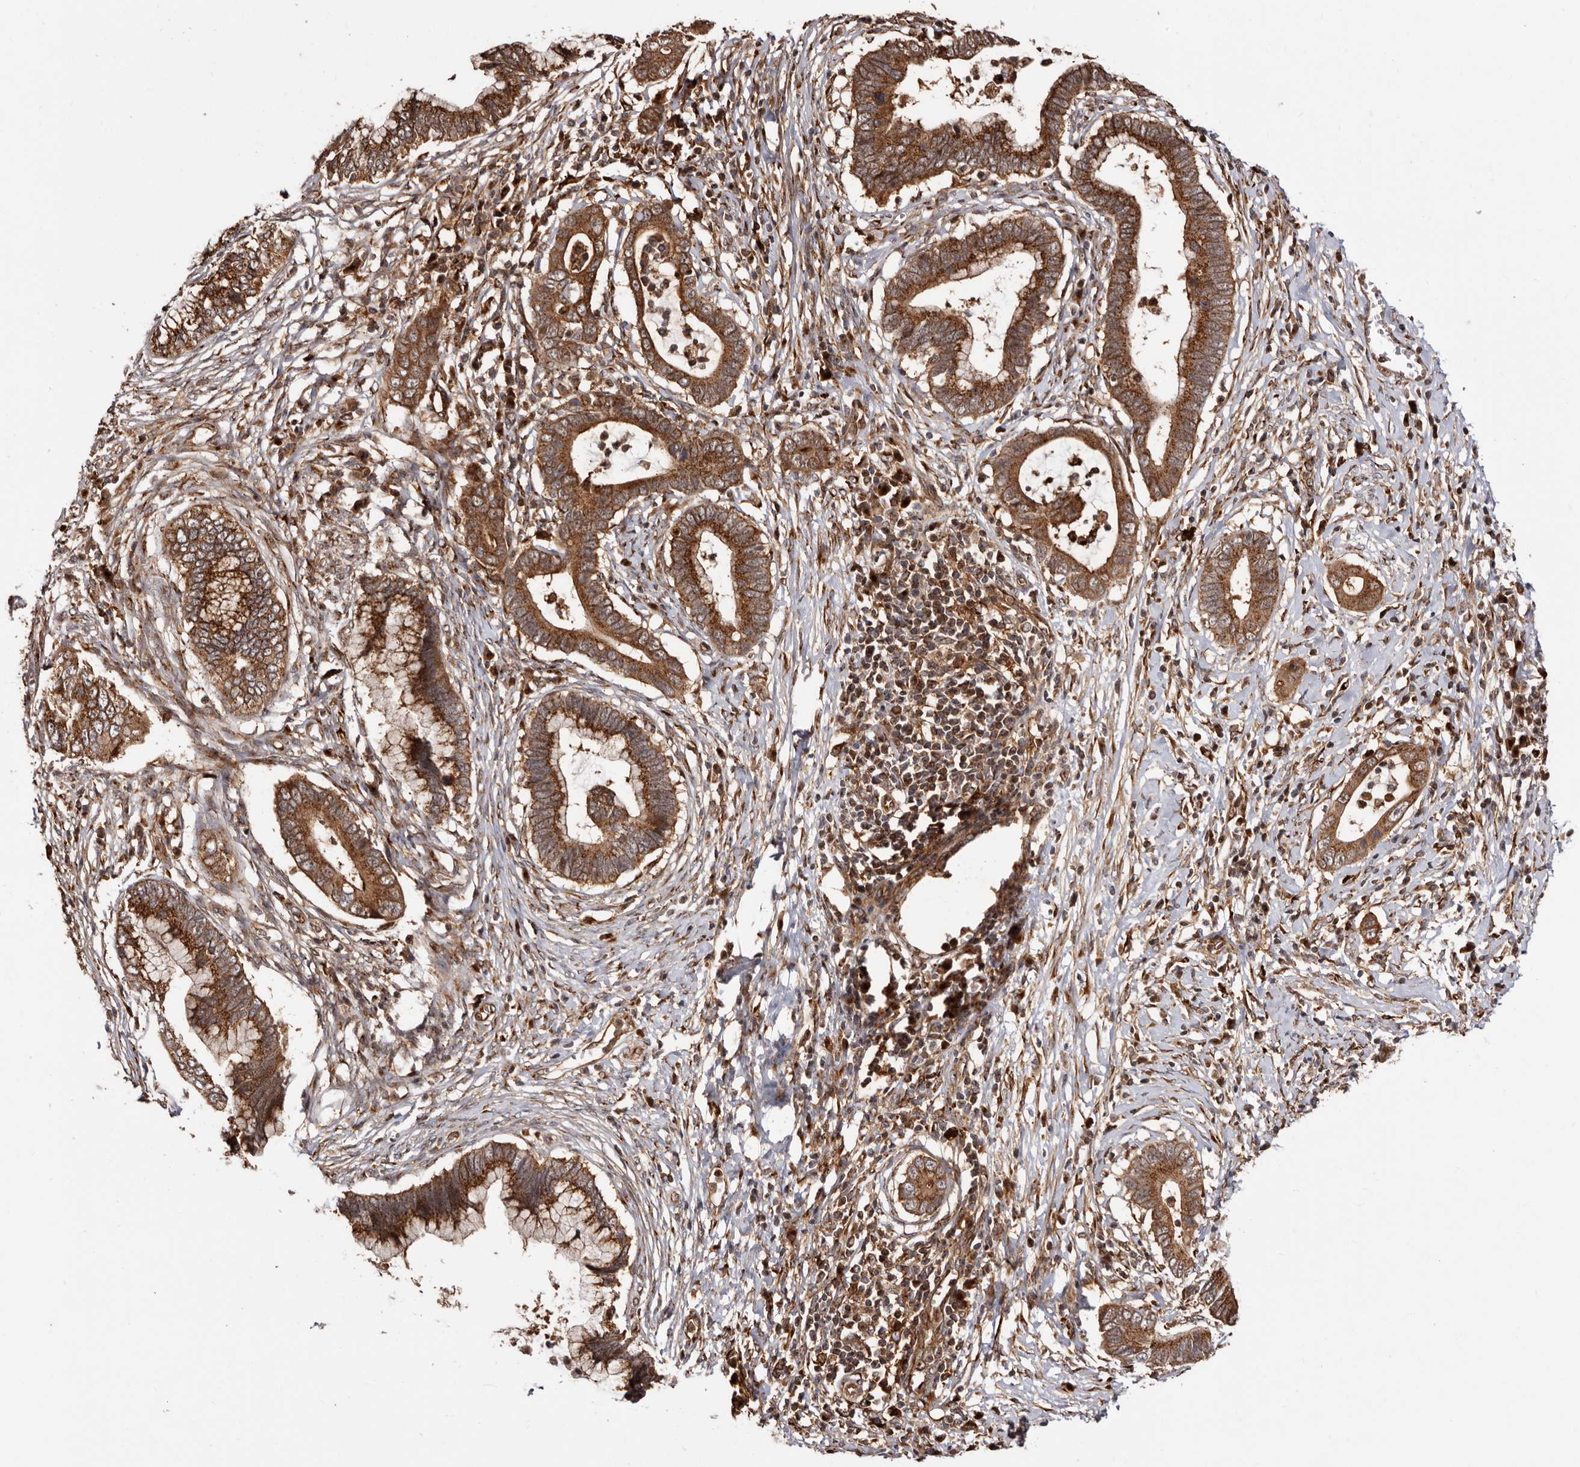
{"staining": {"intensity": "strong", "quantity": ">75%", "location": "cytoplasmic/membranous"}, "tissue": "cervical cancer", "cell_type": "Tumor cells", "image_type": "cancer", "snomed": [{"axis": "morphology", "description": "Adenocarcinoma, NOS"}, {"axis": "topography", "description": "Cervix"}], "caption": "This histopathology image displays immunohistochemistry (IHC) staining of cervical cancer (adenocarcinoma), with high strong cytoplasmic/membranous positivity in about >75% of tumor cells.", "gene": "GPR27", "patient": {"sex": "female", "age": 44}}